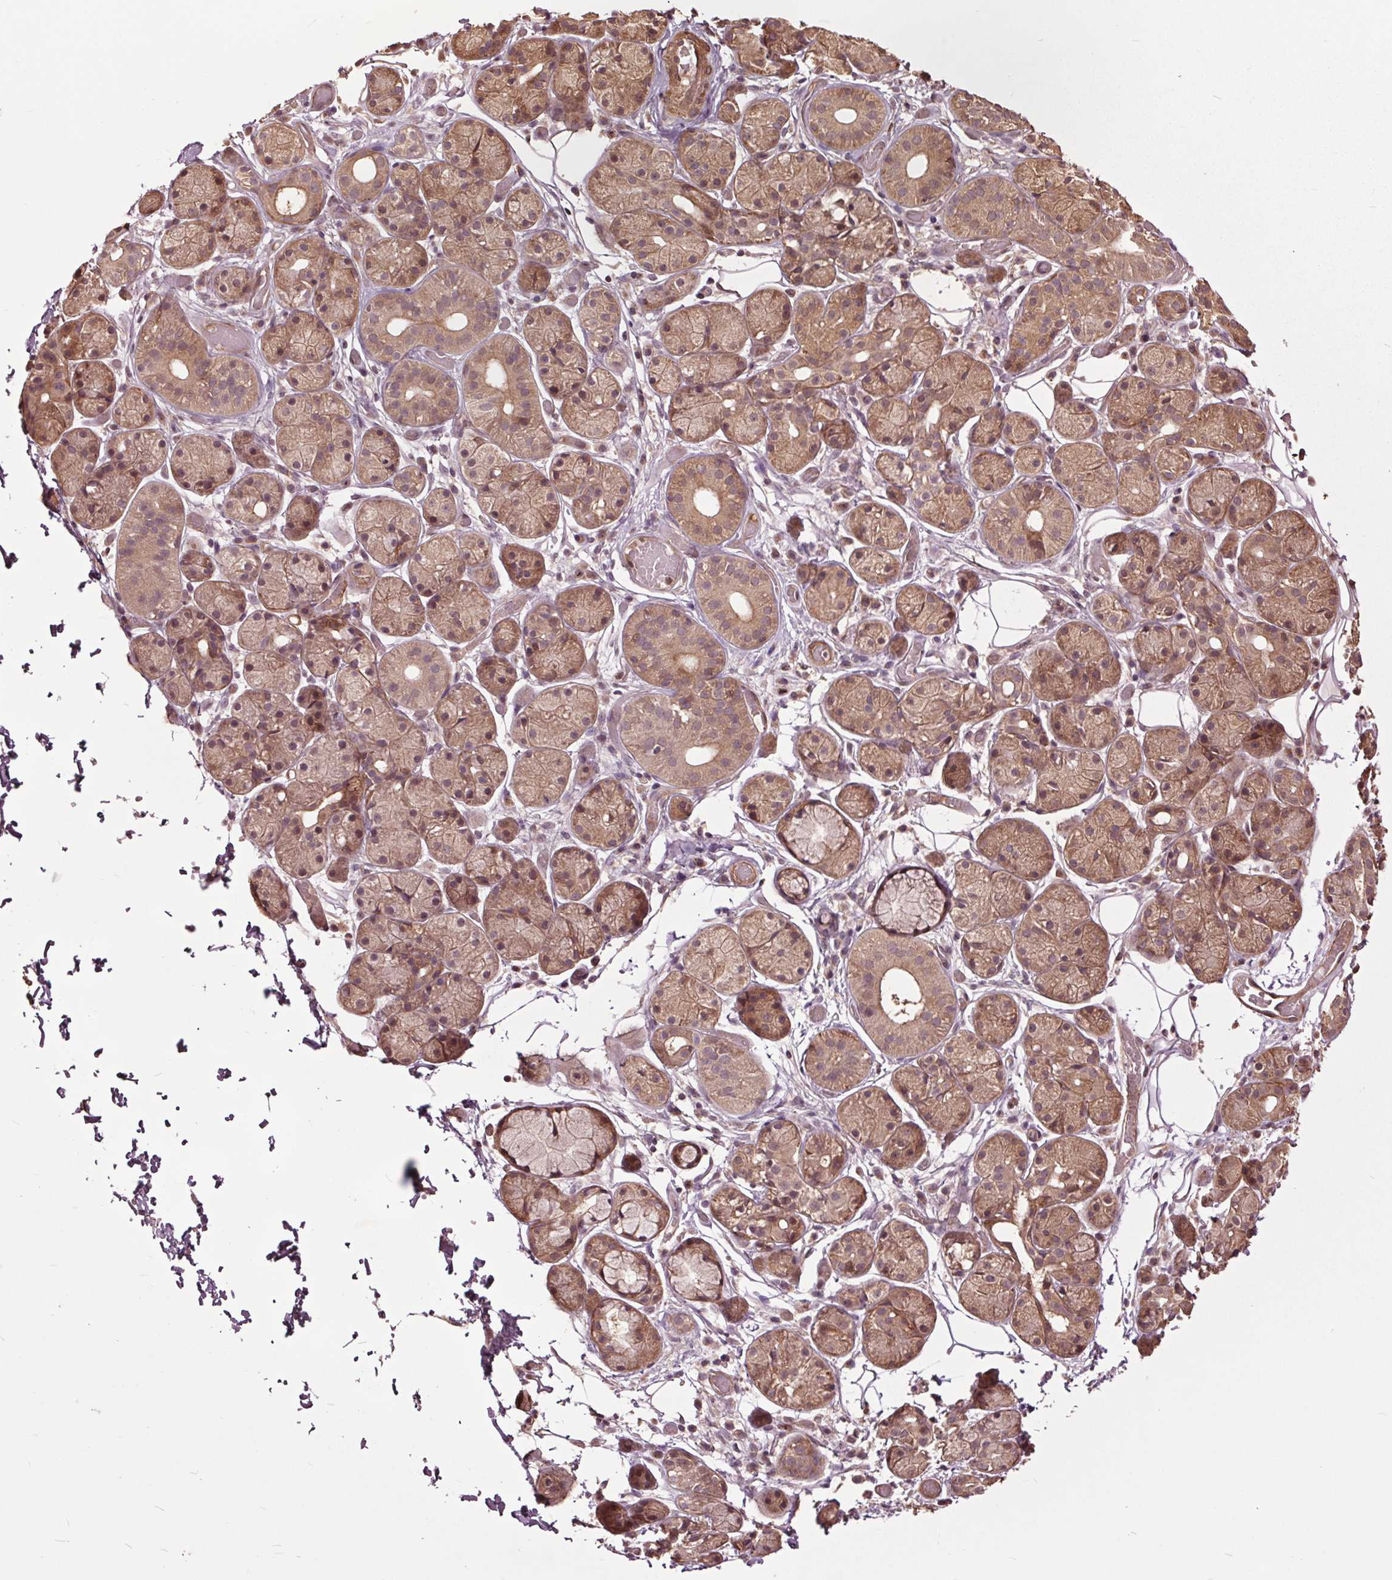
{"staining": {"intensity": "moderate", "quantity": ">75%", "location": "cytoplasmic/membranous,nuclear"}, "tissue": "salivary gland", "cell_type": "Glandular cells", "image_type": "normal", "snomed": [{"axis": "morphology", "description": "Normal tissue, NOS"}, {"axis": "topography", "description": "Salivary gland"}, {"axis": "topography", "description": "Peripheral nerve tissue"}], "caption": "The histopathology image reveals staining of benign salivary gland, revealing moderate cytoplasmic/membranous,nuclear protein positivity (brown color) within glandular cells. The staining is performed using DAB brown chromogen to label protein expression. The nuclei are counter-stained blue using hematoxylin.", "gene": "CEP95", "patient": {"sex": "male", "age": 71}}